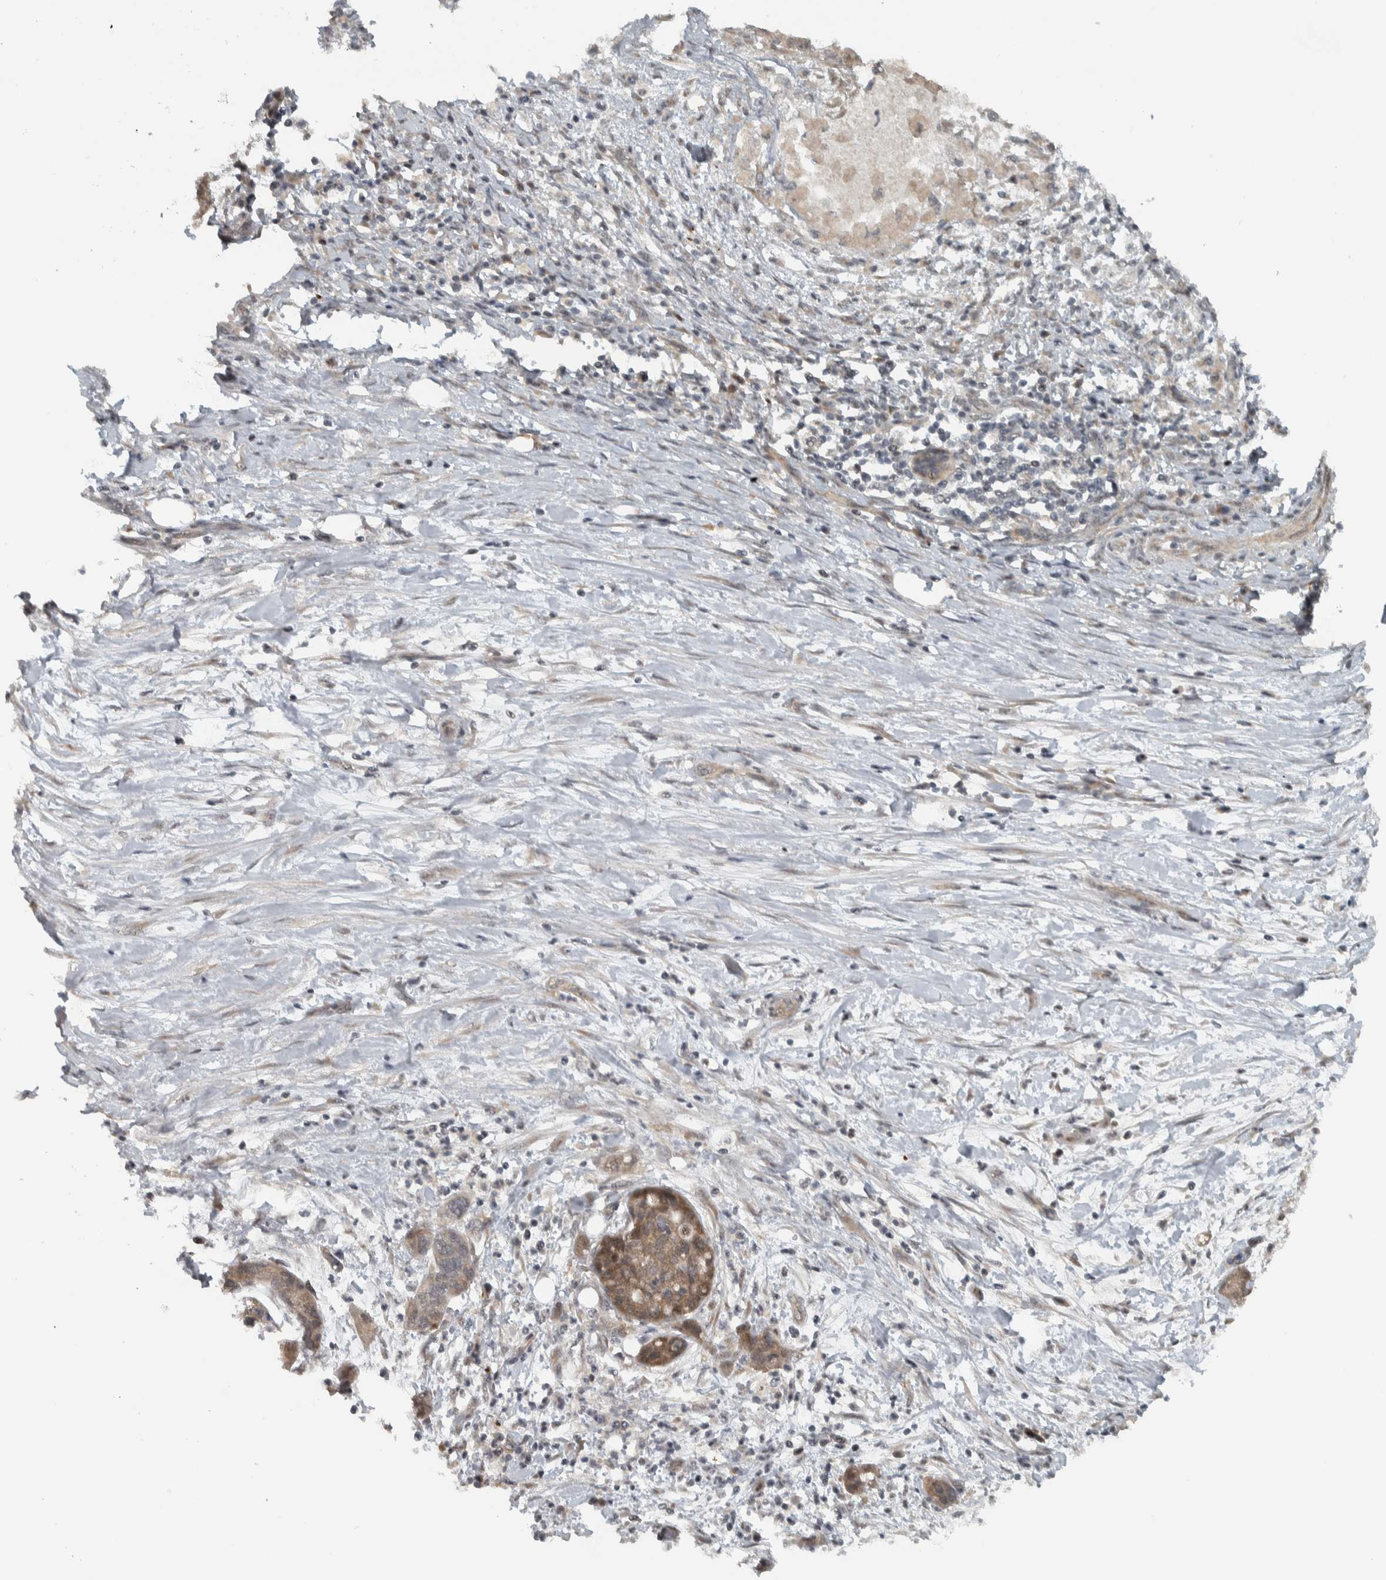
{"staining": {"intensity": "moderate", "quantity": ">75%", "location": "cytoplasmic/membranous"}, "tissue": "pancreatic cancer", "cell_type": "Tumor cells", "image_type": "cancer", "snomed": [{"axis": "morphology", "description": "Adenocarcinoma, NOS"}, {"axis": "topography", "description": "Pancreas"}], "caption": "Immunohistochemistry image of neoplastic tissue: human pancreatic cancer (adenocarcinoma) stained using immunohistochemistry displays medium levels of moderate protein expression localized specifically in the cytoplasmic/membranous of tumor cells, appearing as a cytoplasmic/membranous brown color.", "gene": "NAPG", "patient": {"sex": "female", "age": 78}}